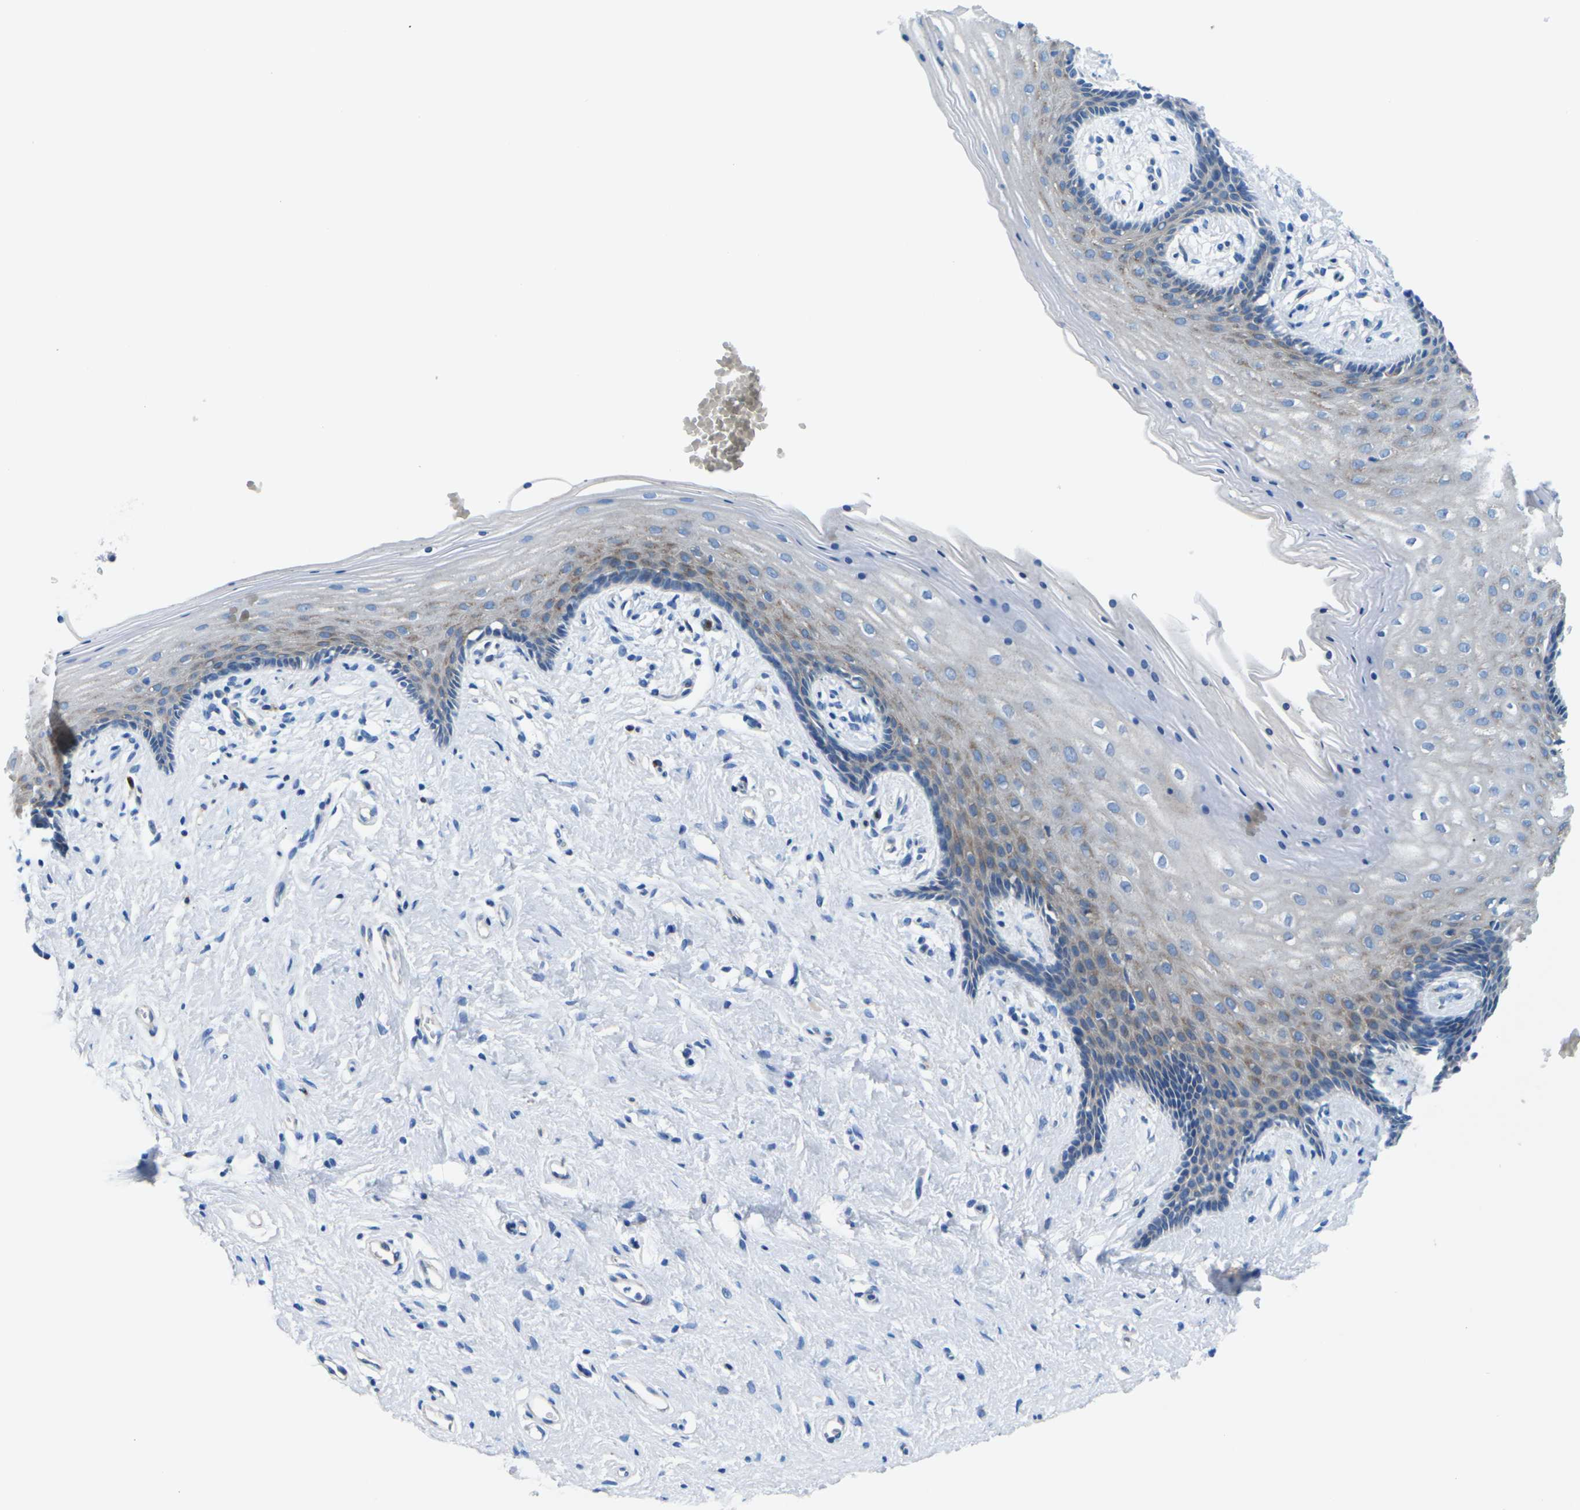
{"staining": {"intensity": "weak", "quantity": "<25%", "location": "cytoplasmic/membranous"}, "tissue": "vagina", "cell_type": "Squamous epithelial cells", "image_type": "normal", "snomed": [{"axis": "morphology", "description": "Normal tissue, NOS"}, {"axis": "topography", "description": "Vagina"}], "caption": "A micrograph of human vagina is negative for staining in squamous epithelial cells. Nuclei are stained in blue.", "gene": "SYNGR2", "patient": {"sex": "female", "age": 44}}